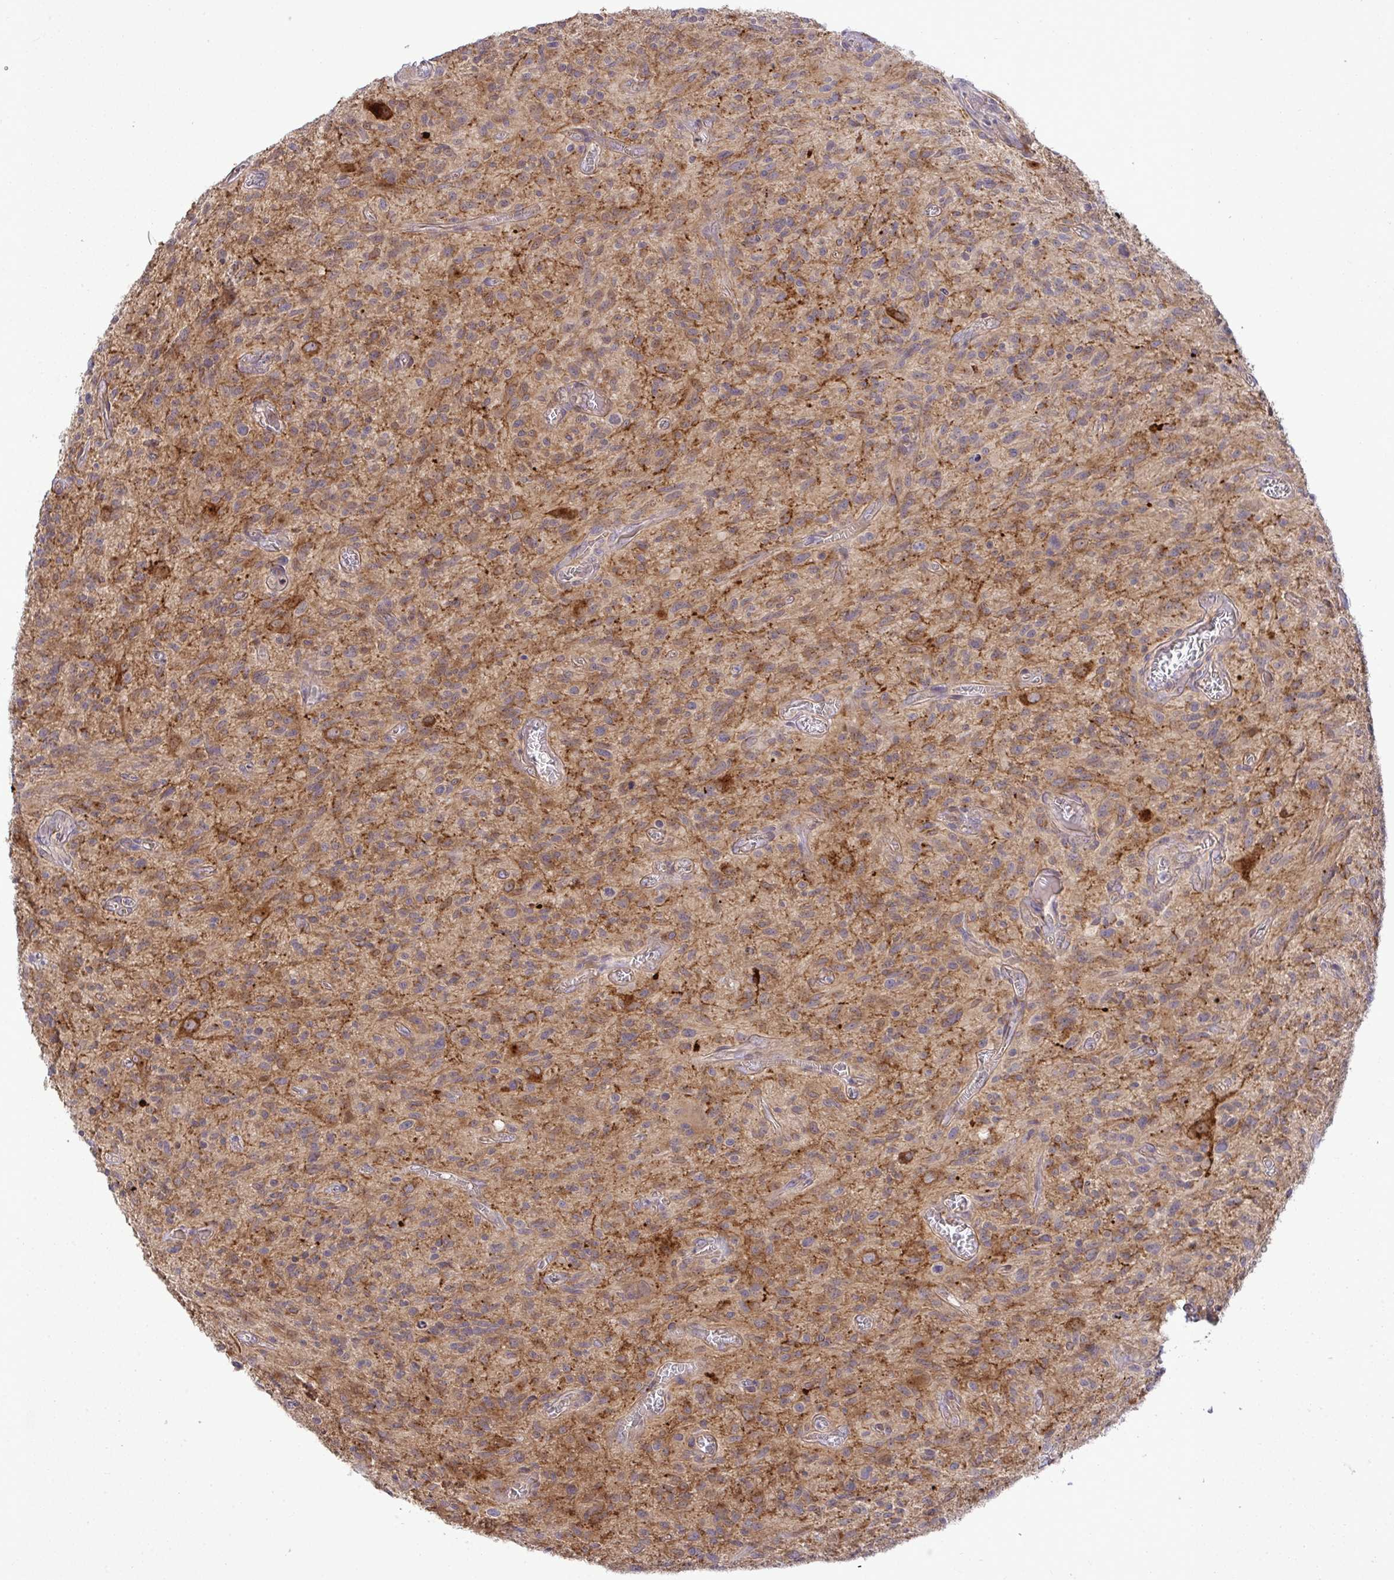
{"staining": {"intensity": "moderate", "quantity": ">75%", "location": "cytoplasmic/membranous"}, "tissue": "glioma", "cell_type": "Tumor cells", "image_type": "cancer", "snomed": [{"axis": "morphology", "description": "Glioma, malignant, High grade"}, {"axis": "topography", "description": "Brain"}], "caption": "The immunohistochemical stain shows moderate cytoplasmic/membranous expression in tumor cells of malignant glioma (high-grade) tissue. (DAB IHC, brown staining for protein, blue staining for nuclei).", "gene": "SLC9A6", "patient": {"sex": "male", "age": 75}}